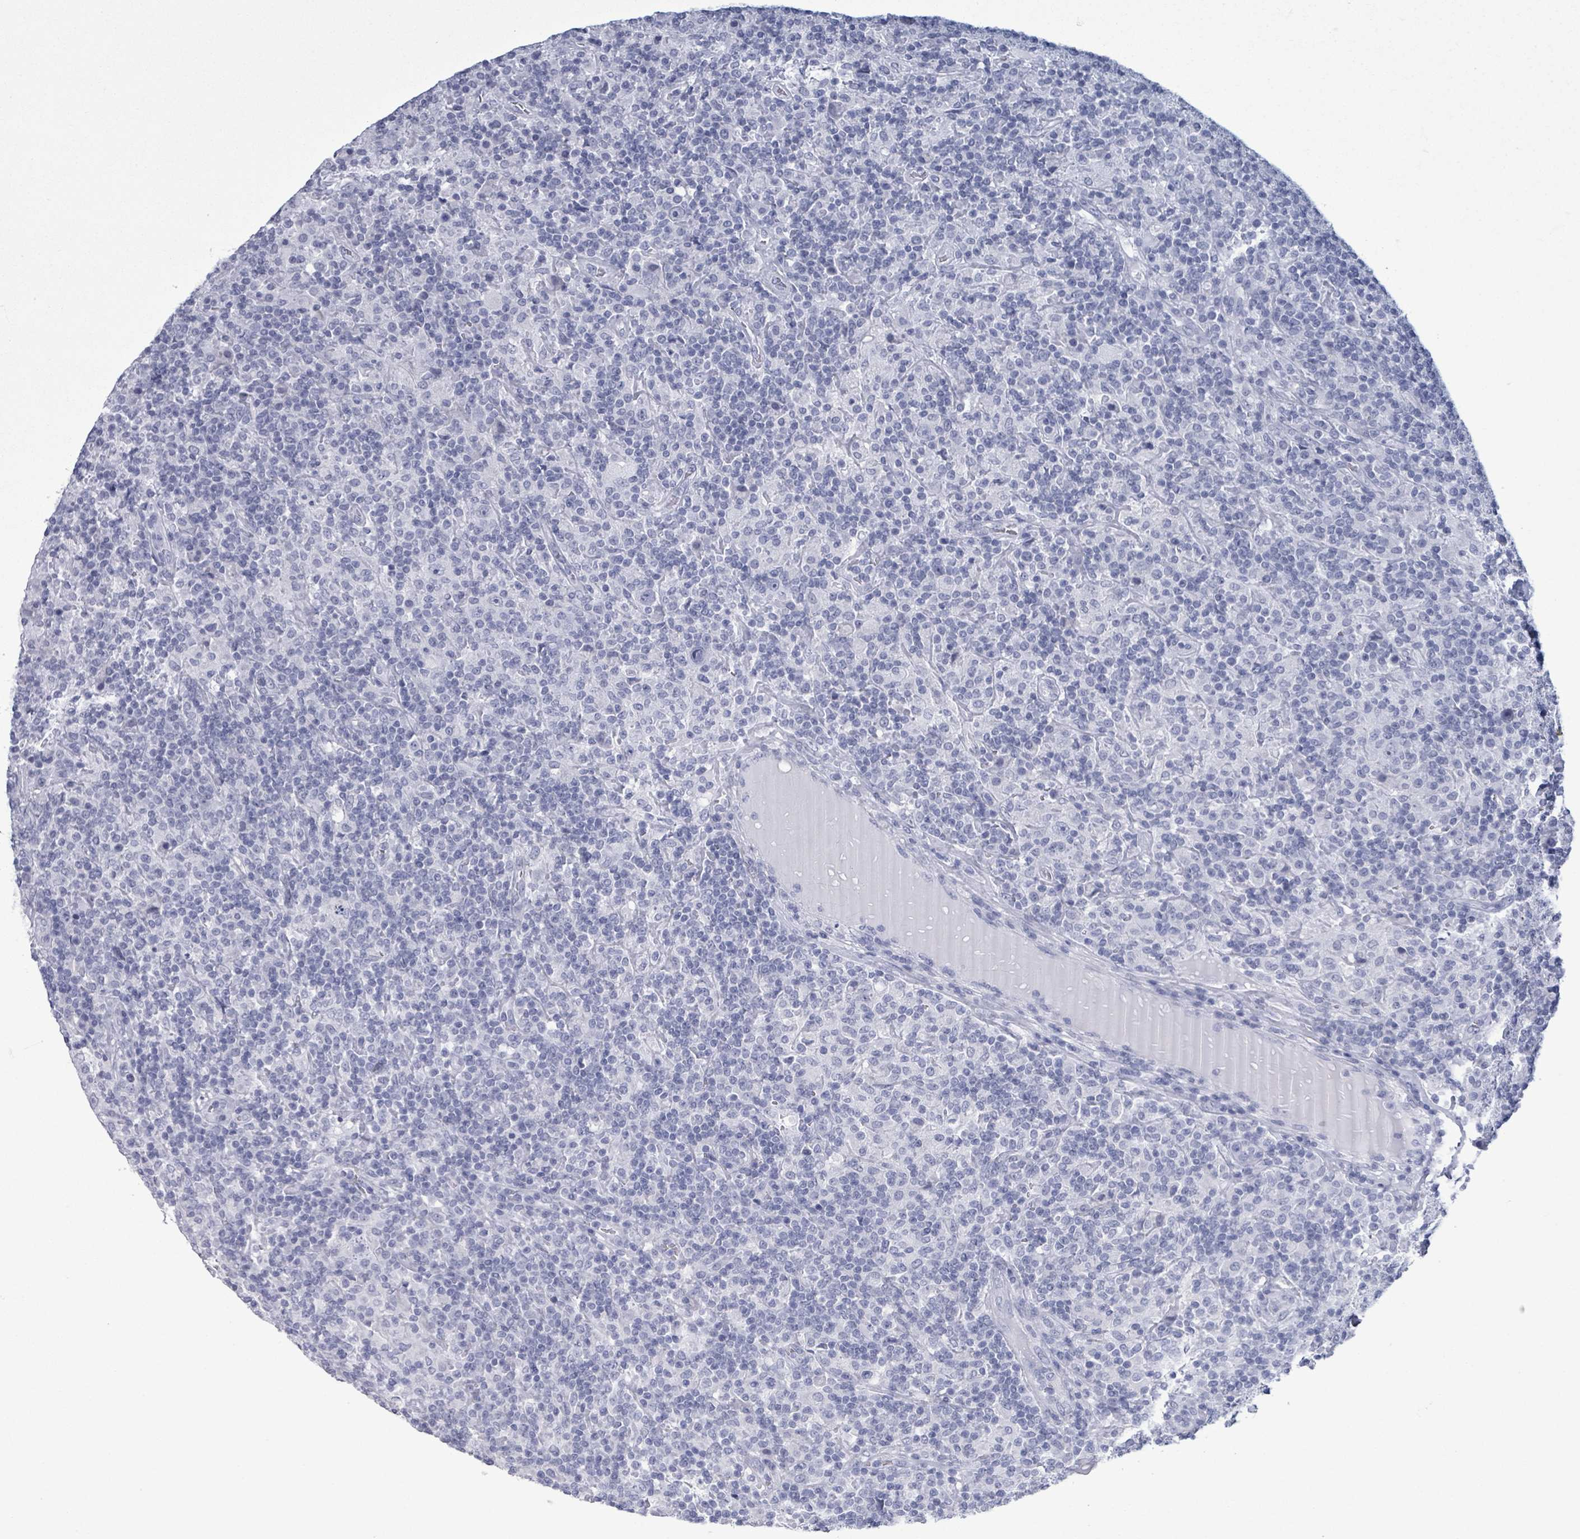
{"staining": {"intensity": "negative", "quantity": "none", "location": "none"}, "tissue": "lymphoma", "cell_type": "Tumor cells", "image_type": "cancer", "snomed": [{"axis": "morphology", "description": "Hodgkin's disease, NOS"}, {"axis": "topography", "description": "Lymph node"}], "caption": "DAB (3,3'-diaminobenzidine) immunohistochemical staining of lymphoma exhibits no significant positivity in tumor cells. (DAB (3,3'-diaminobenzidine) IHC with hematoxylin counter stain).", "gene": "NKX2-1", "patient": {"sex": "male", "age": 70}}